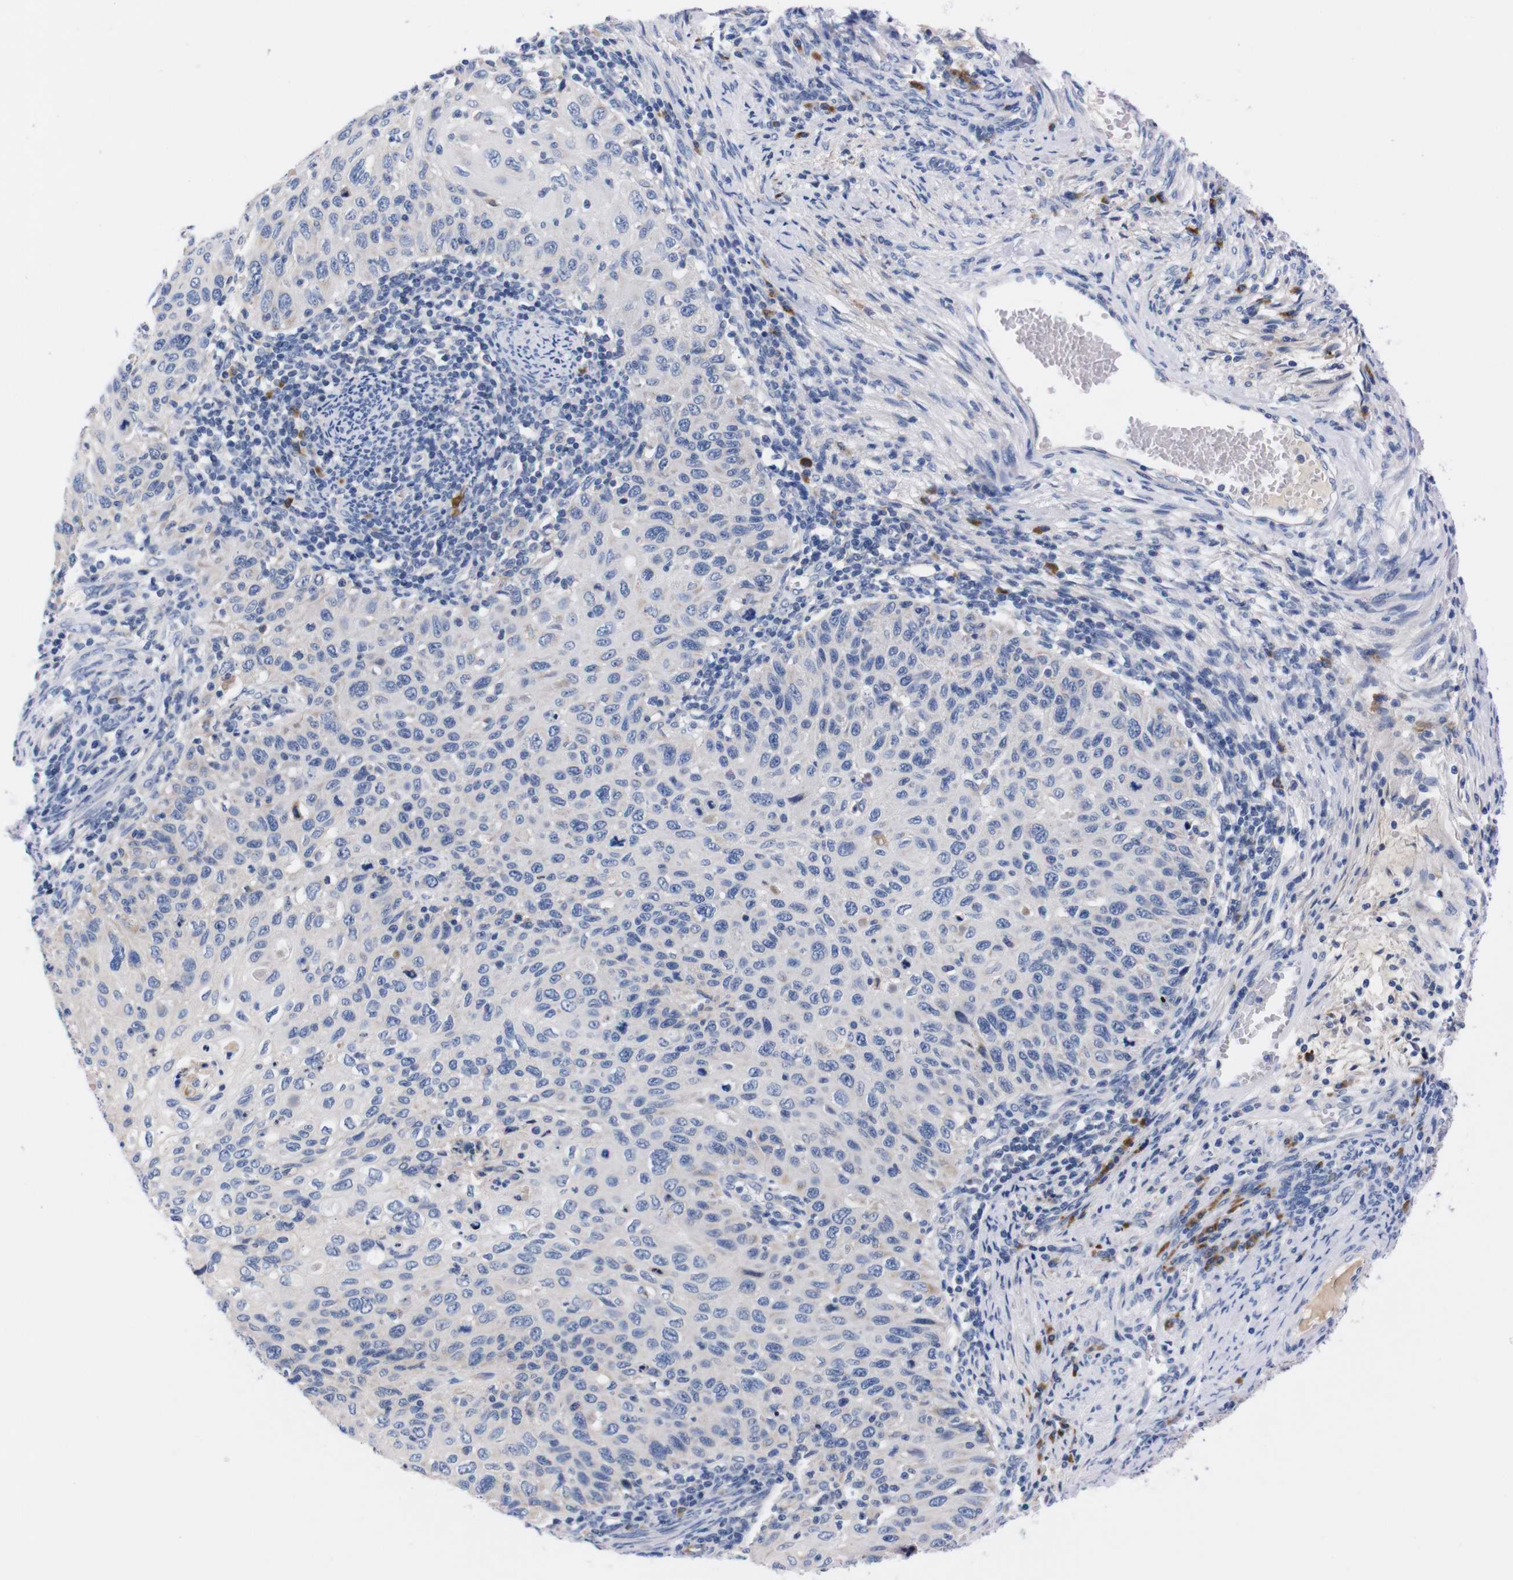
{"staining": {"intensity": "negative", "quantity": "none", "location": "none"}, "tissue": "cervical cancer", "cell_type": "Tumor cells", "image_type": "cancer", "snomed": [{"axis": "morphology", "description": "Squamous cell carcinoma, NOS"}, {"axis": "topography", "description": "Cervix"}], "caption": "The IHC image has no significant positivity in tumor cells of cervical cancer tissue.", "gene": "FAM210A", "patient": {"sex": "female", "age": 70}}